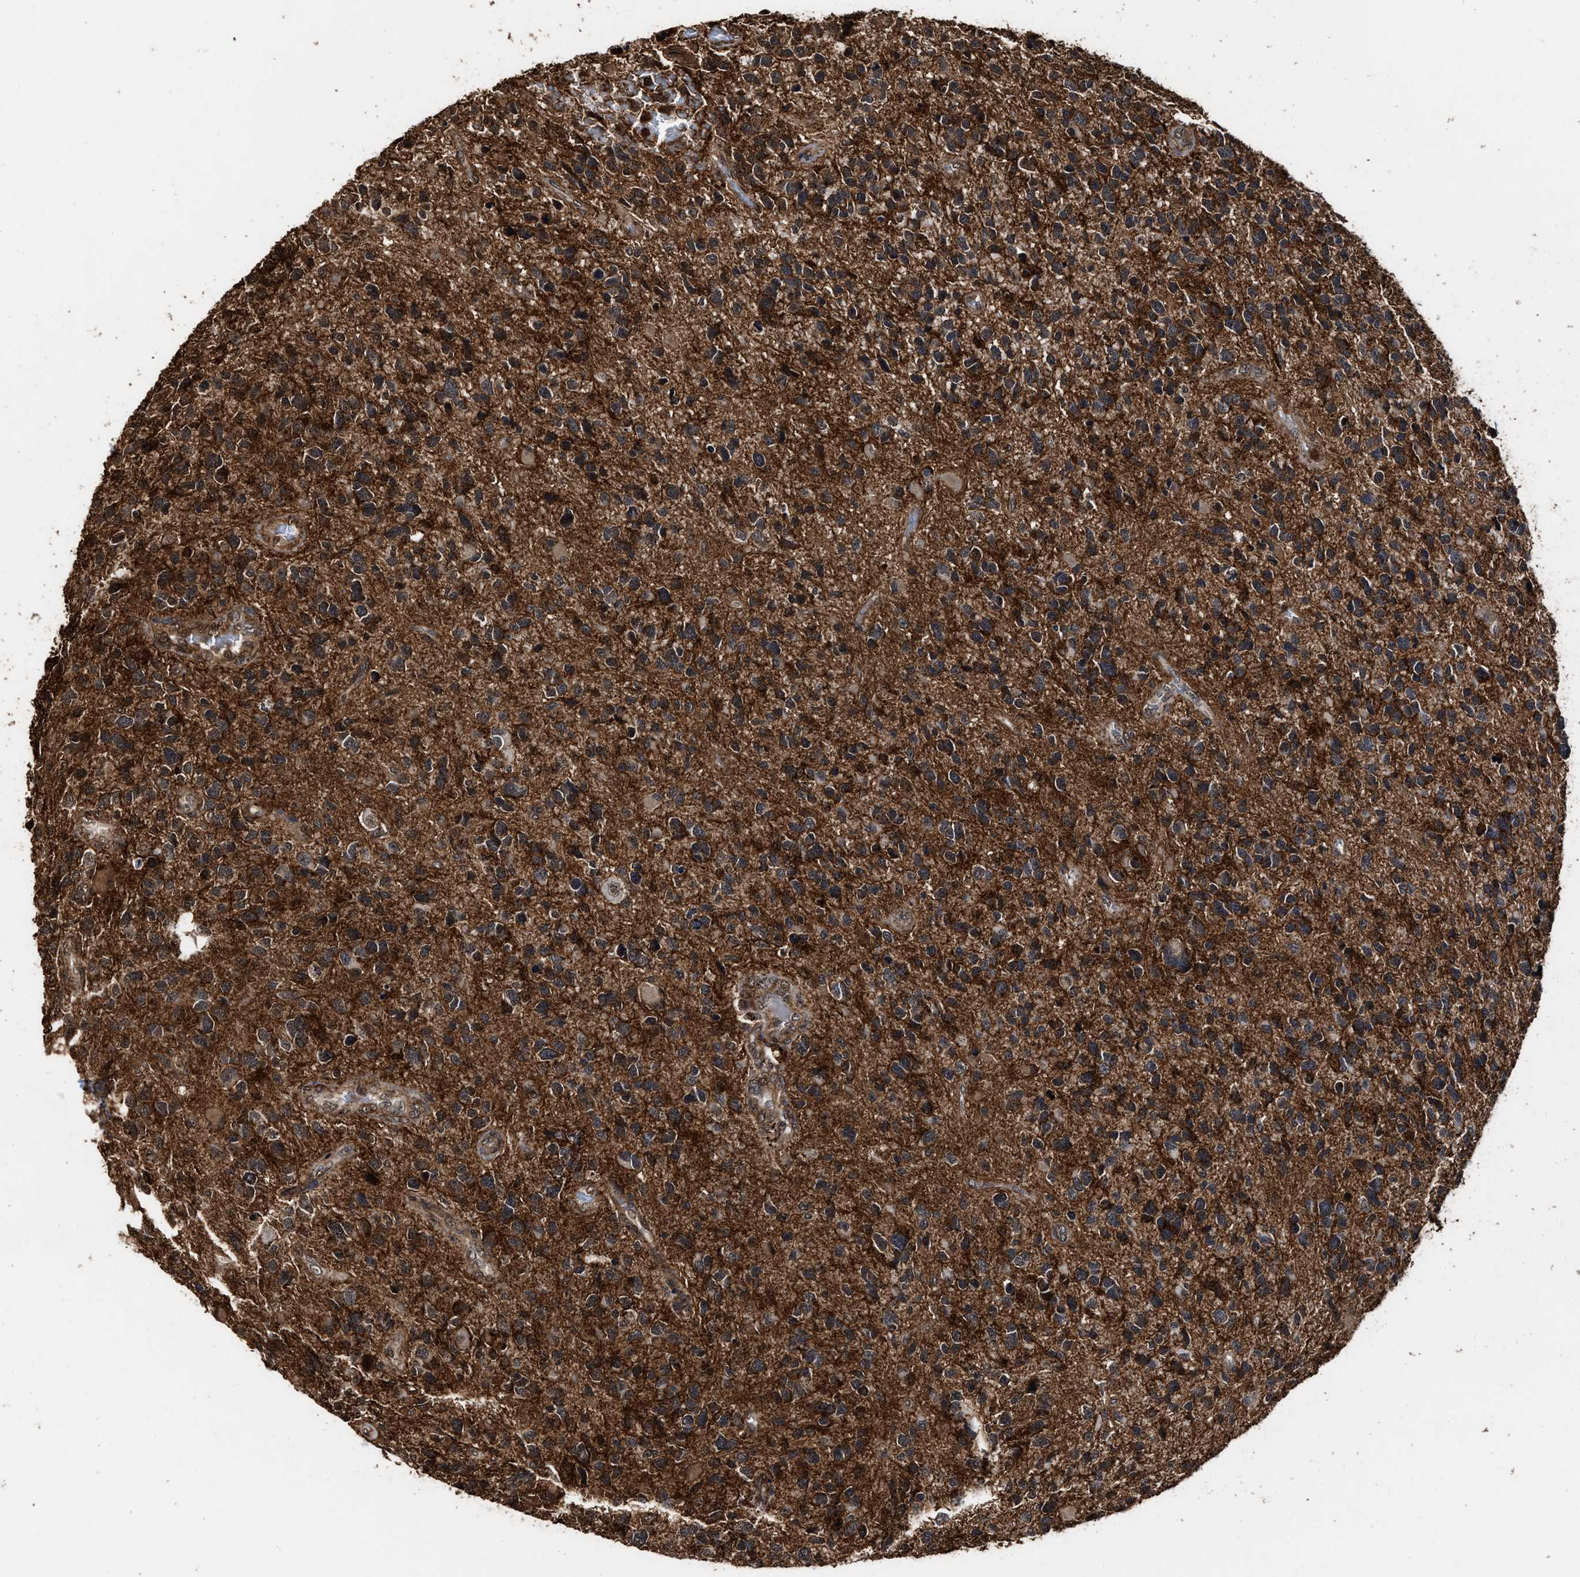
{"staining": {"intensity": "strong", "quantity": ">75%", "location": "cytoplasmic/membranous"}, "tissue": "glioma", "cell_type": "Tumor cells", "image_type": "cancer", "snomed": [{"axis": "morphology", "description": "Glioma, malignant, High grade"}, {"axis": "topography", "description": "Brain"}], "caption": "A photomicrograph showing strong cytoplasmic/membranous staining in approximately >75% of tumor cells in malignant glioma (high-grade), as visualized by brown immunohistochemical staining.", "gene": "SEPTIN2", "patient": {"sex": "female", "age": 58}}